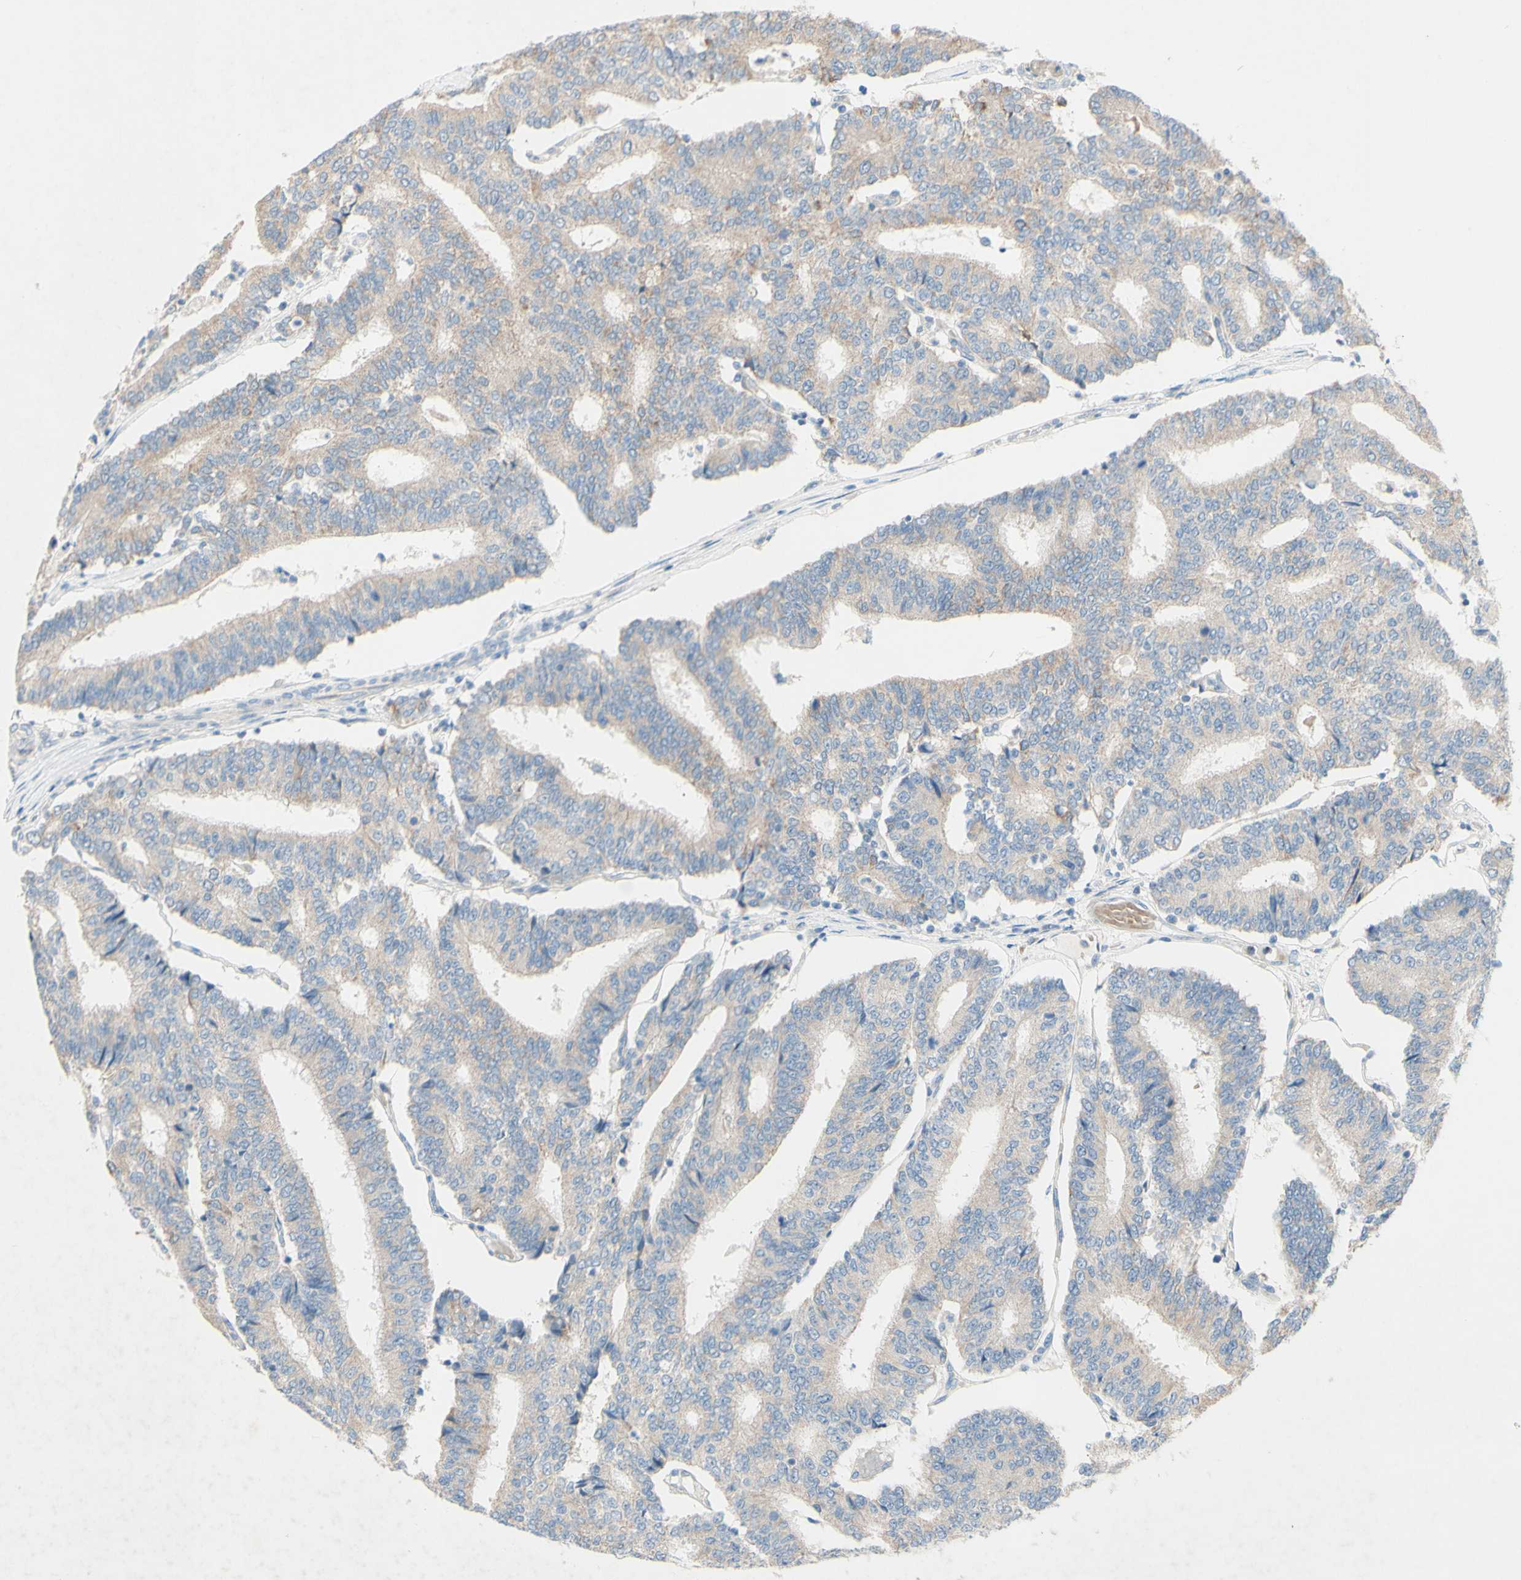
{"staining": {"intensity": "negative", "quantity": "none", "location": "none"}, "tissue": "prostate cancer", "cell_type": "Tumor cells", "image_type": "cancer", "snomed": [{"axis": "morphology", "description": "Normal tissue, NOS"}, {"axis": "morphology", "description": "Adenocarcinoma, High grade"}, {"axis": "topography", "description": "Prostate"}, {"axis": "topography", "description": "Seminal veicle"}], "caption": "Tumor cells show no significant staining in prostate high-grade adenocarcinoma.", "gene": "ACADL", "patient": {"sex": "male", "age": 55}}